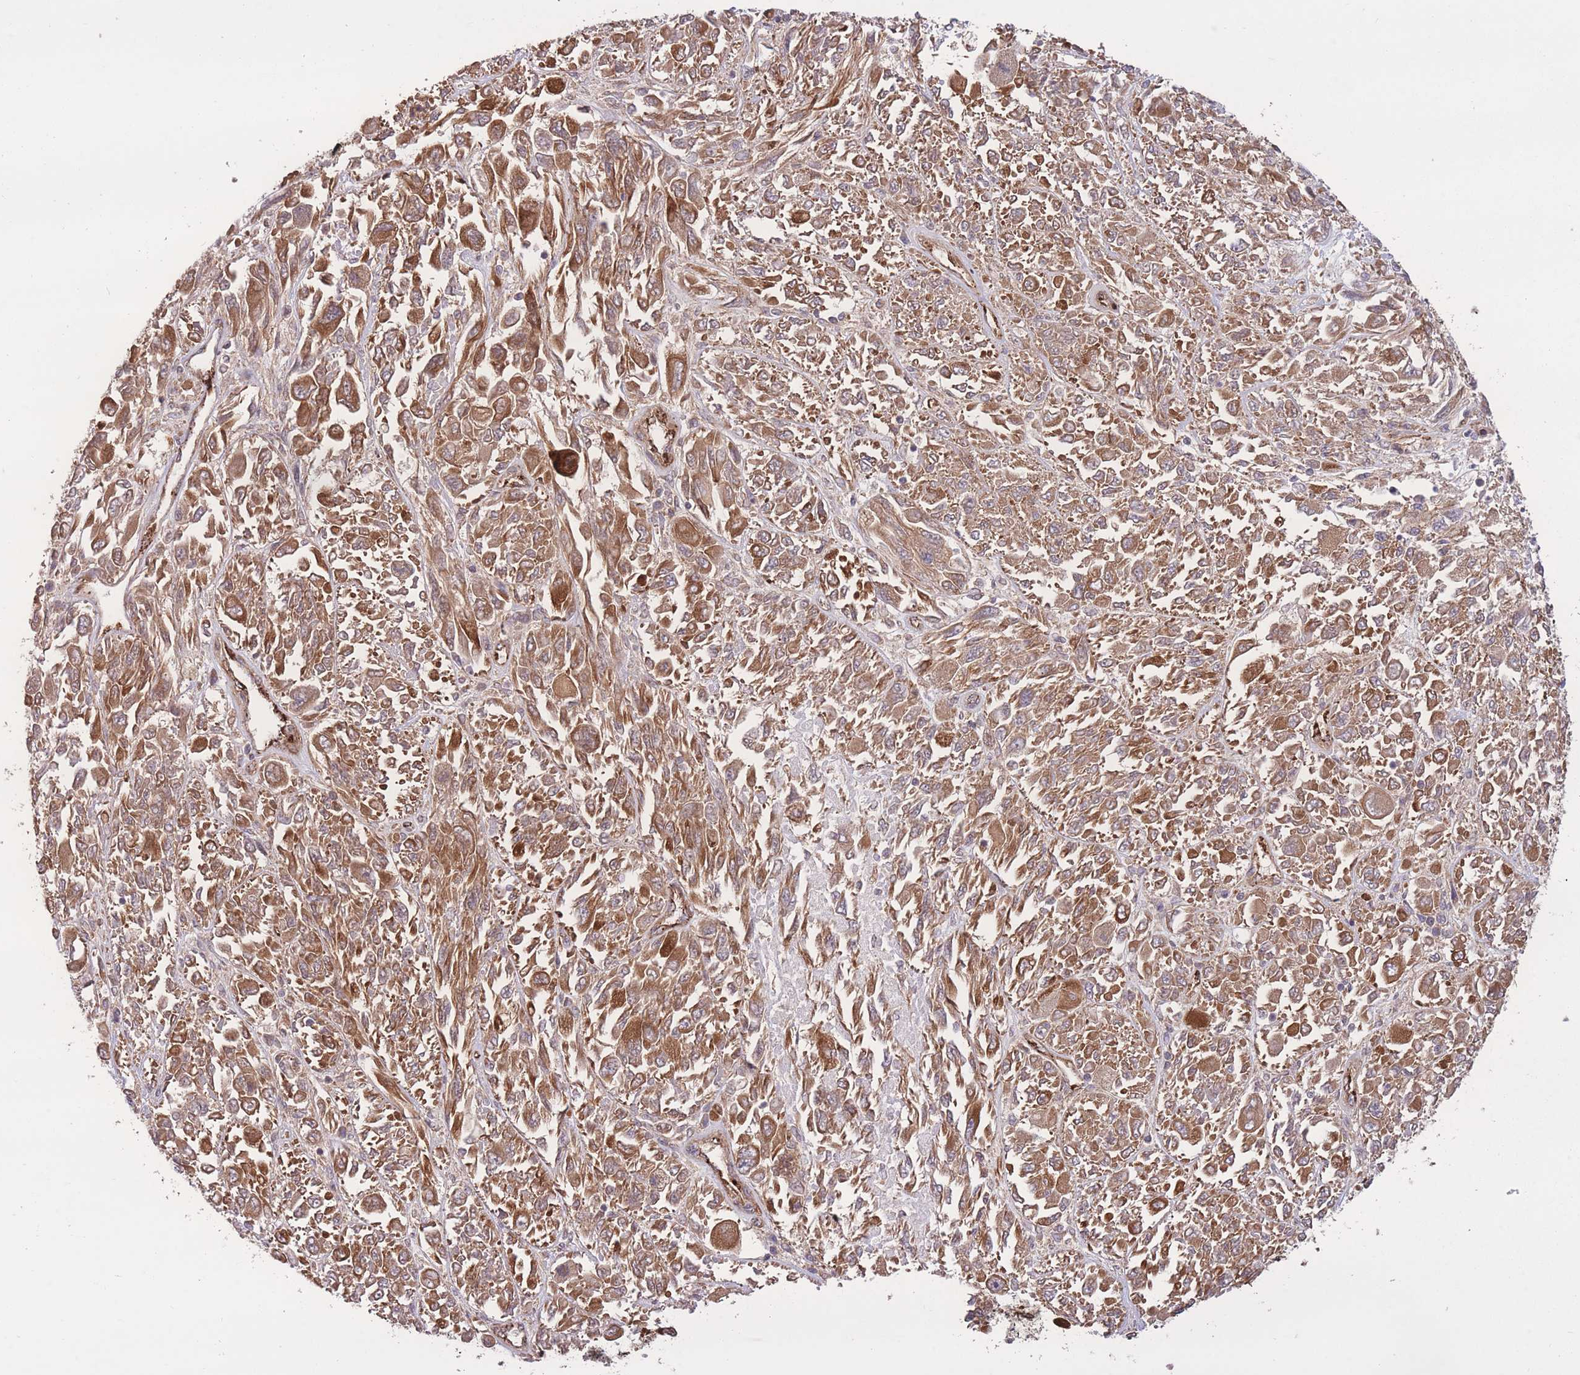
{"staining": {"intensity": "moderate", "quantity": ">75%", "location": "cytoplasmic/membranous"}, "tissue": "melanoma", "cell_type": "Tumor cells", "image_type": "cancer", "snomed": [{"axis": "morphology", "description": "Malignant melanoma, NOS"}, {"axis": "topography", "description": "Skin"}], "caption": "A brown stain shows moderate cytoplasmic/membranous staining of a protein in melanoma tumor cells.", "gene": "CISH", "patient": {"sex": "female", "age": 91}}